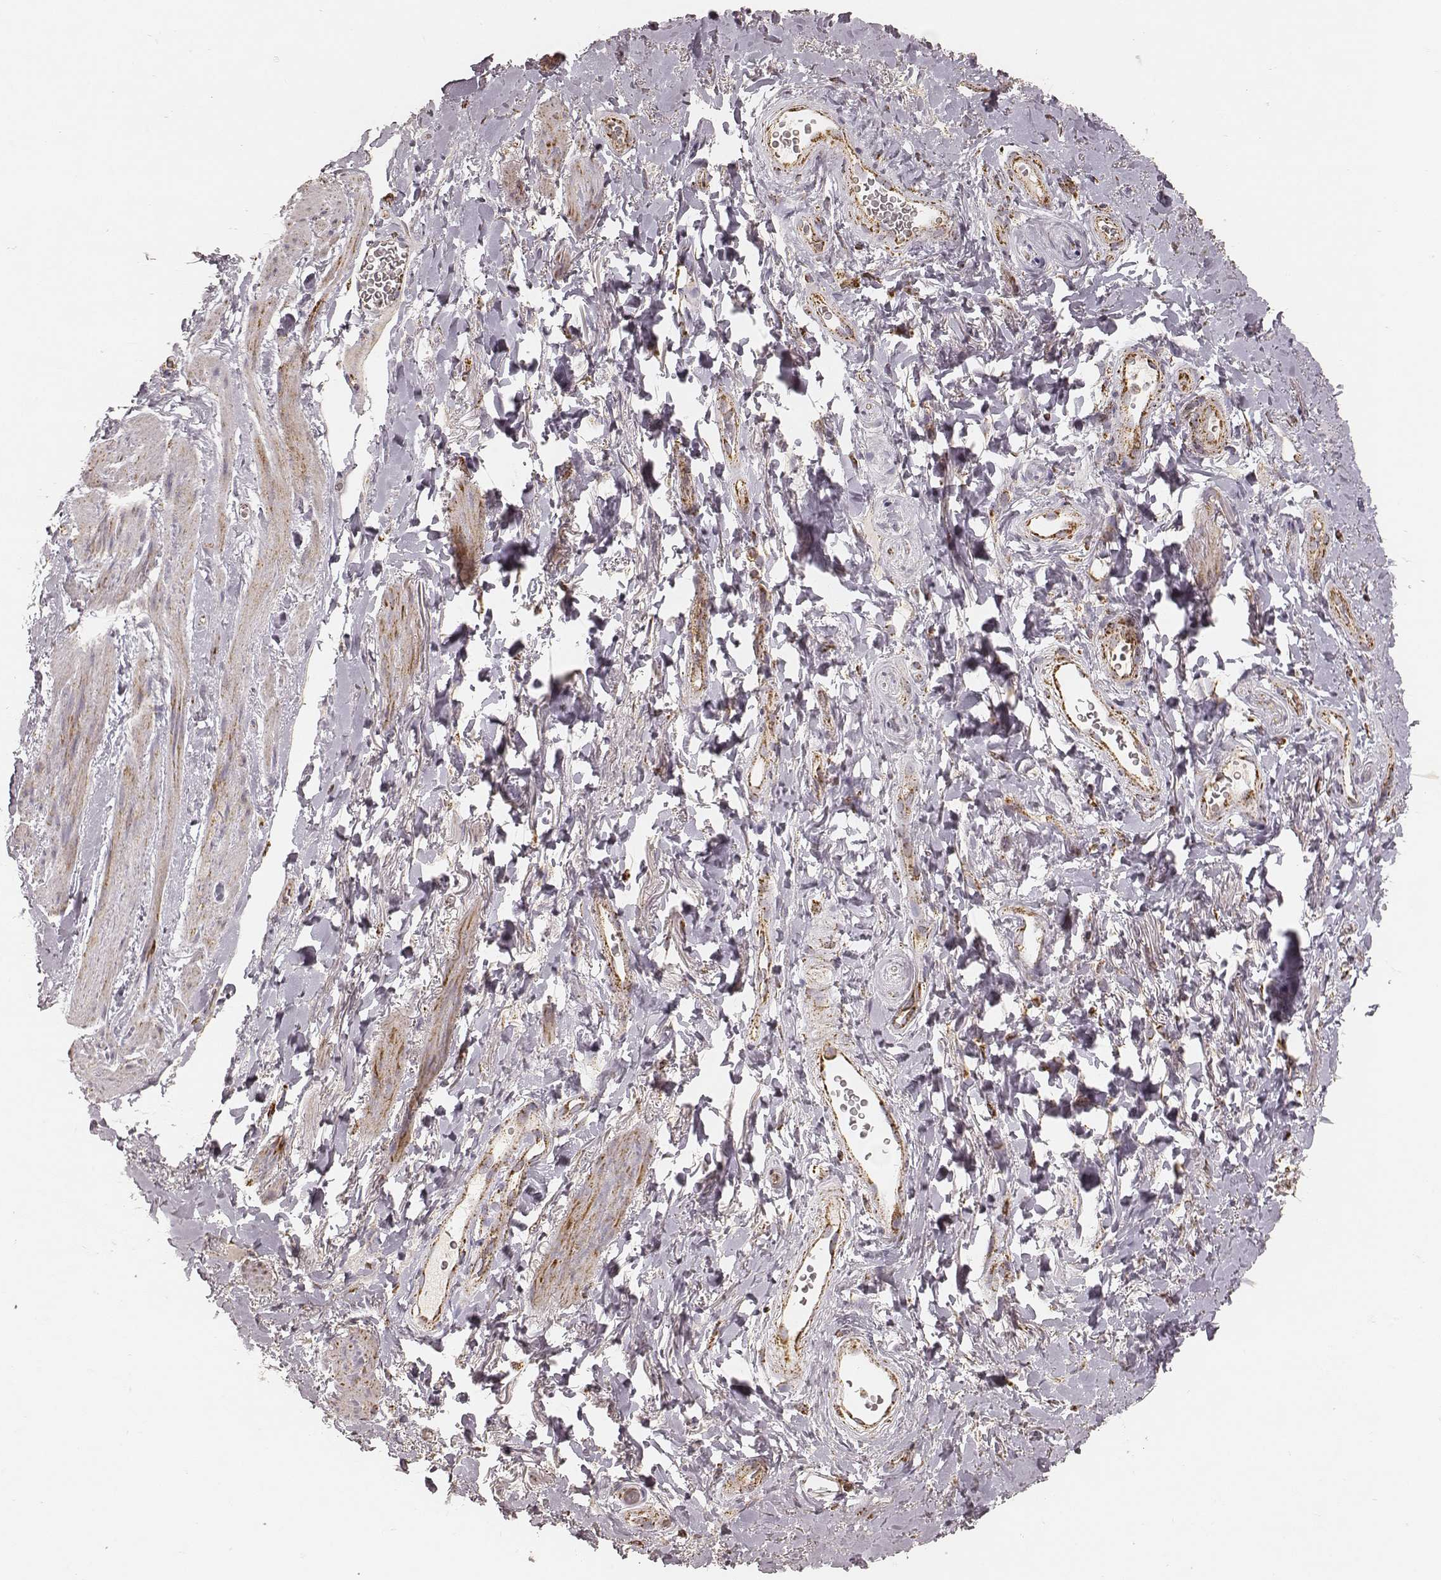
{"staining": {"intensity": "strong", "quantity": ">75%", "location": "cytoplasmic/membranous"}, "tissue": "adipose tissue", "cell_type": "Adipocytes", "image_type": "normal", "snomed": [{"axis": "morphology", "description": "Normal tissue, NOS"}, {"axis": "topography", "description": "Anal"}, {"axis": "topography", "description": "Peripheral nerve tissue"}], "caption": "This histopathology image displays IHC staining of benign human adipose tissue, with high strong cytoplasmic/membranous positivity in about >75% of adipocytes.", "gene": "CS", "patient": {"sex": "male", "age": 53}}